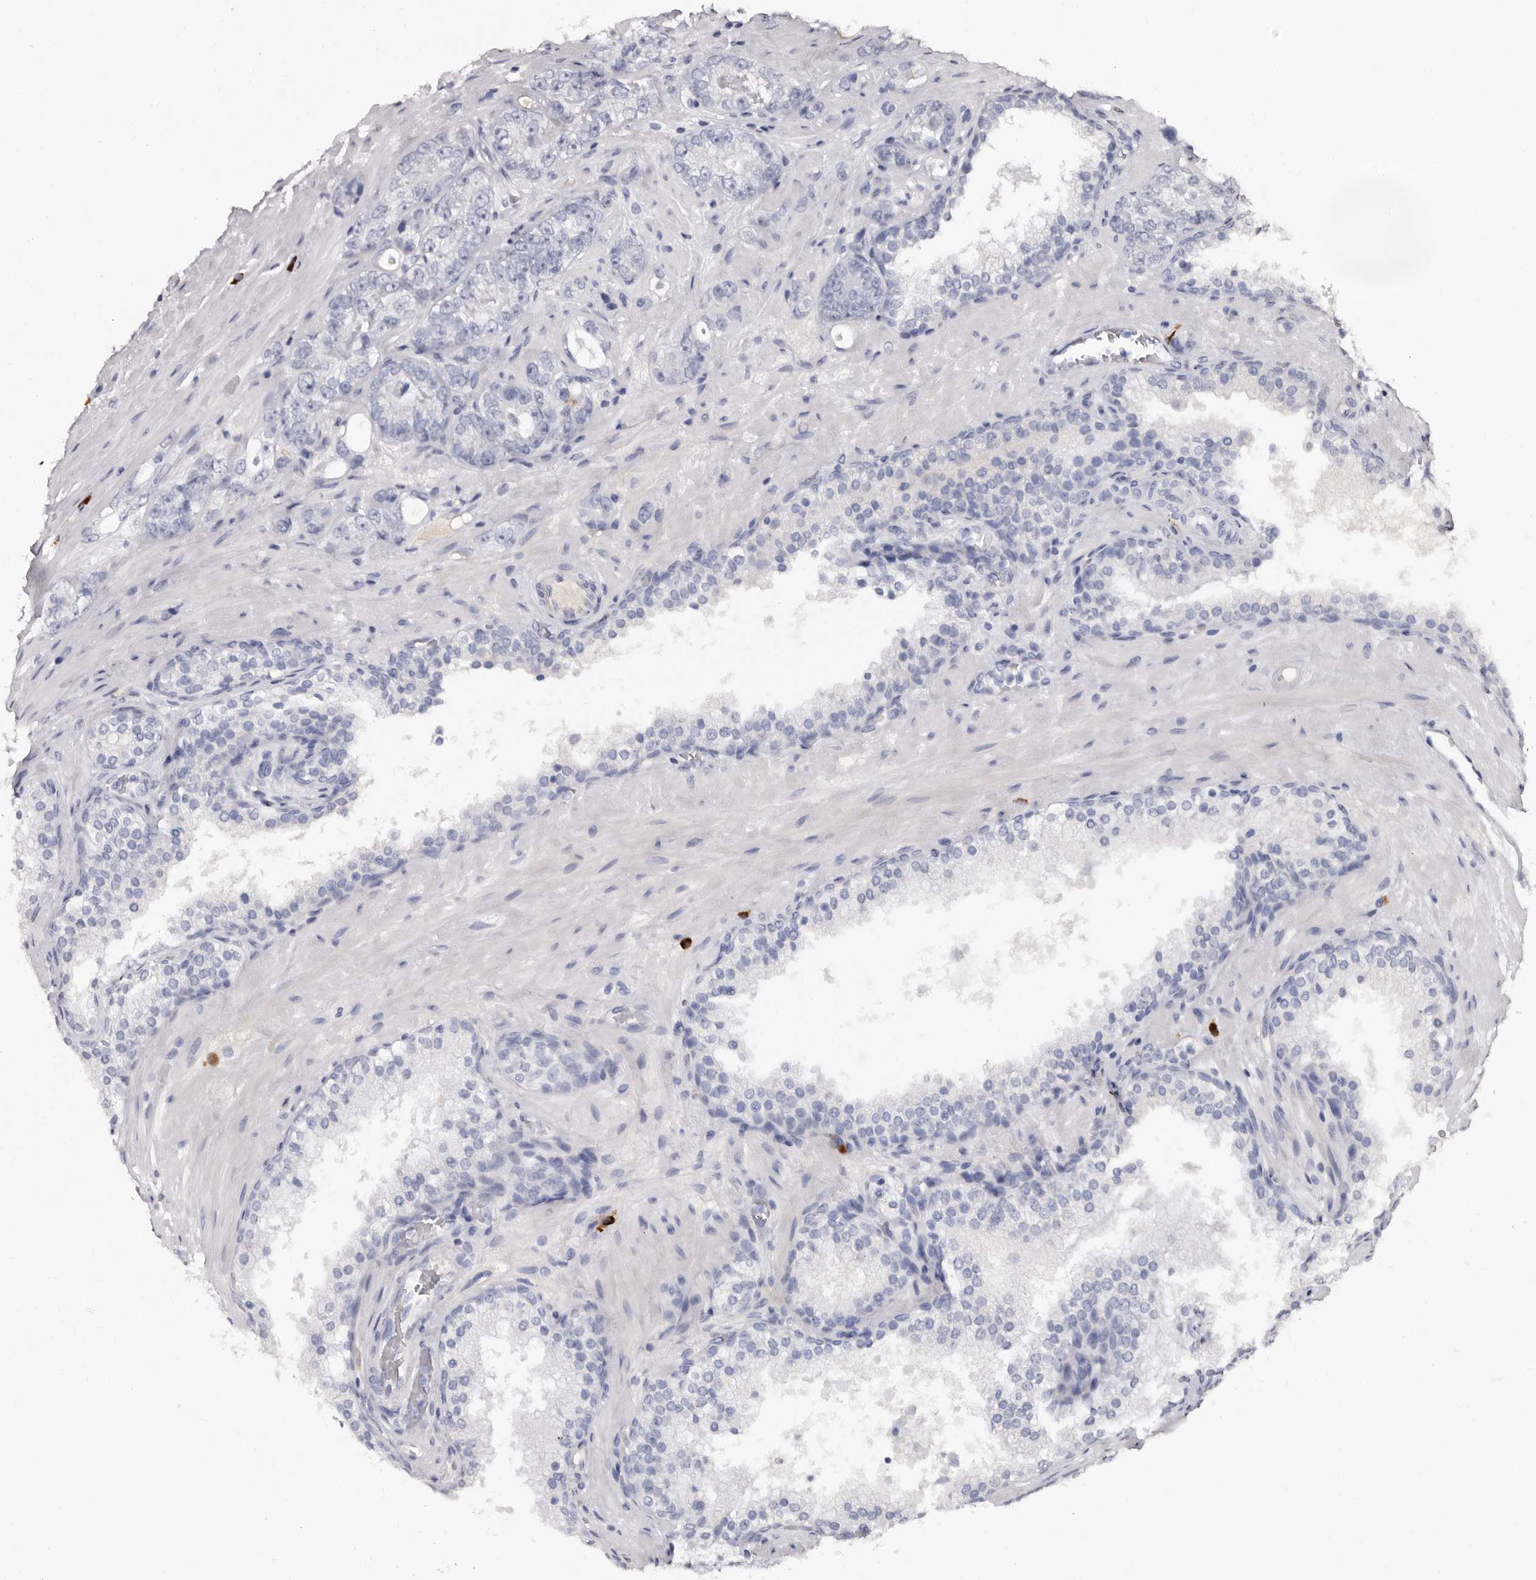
{"staining": {"intensity": "negative", "quantity": "none", "location": "none"}, "tissue": "prostate cancer", "cell_type": "Tumor cells", "image_type": "cancer", "snomed": [{"axis": "morphology", "description": "Adenocarcinoma, High grade"}, {"axis": "topography", "description": "Prostate"}], "caption": "A high-resolution micrograph shows IHC staining of prostate cancer (adenocarcinoma (high-grade)), which demonstrates no significant positivity in tumor cells.", "gene": "TBC1D22B", "patient": {"sex": "male", "age": 56}}